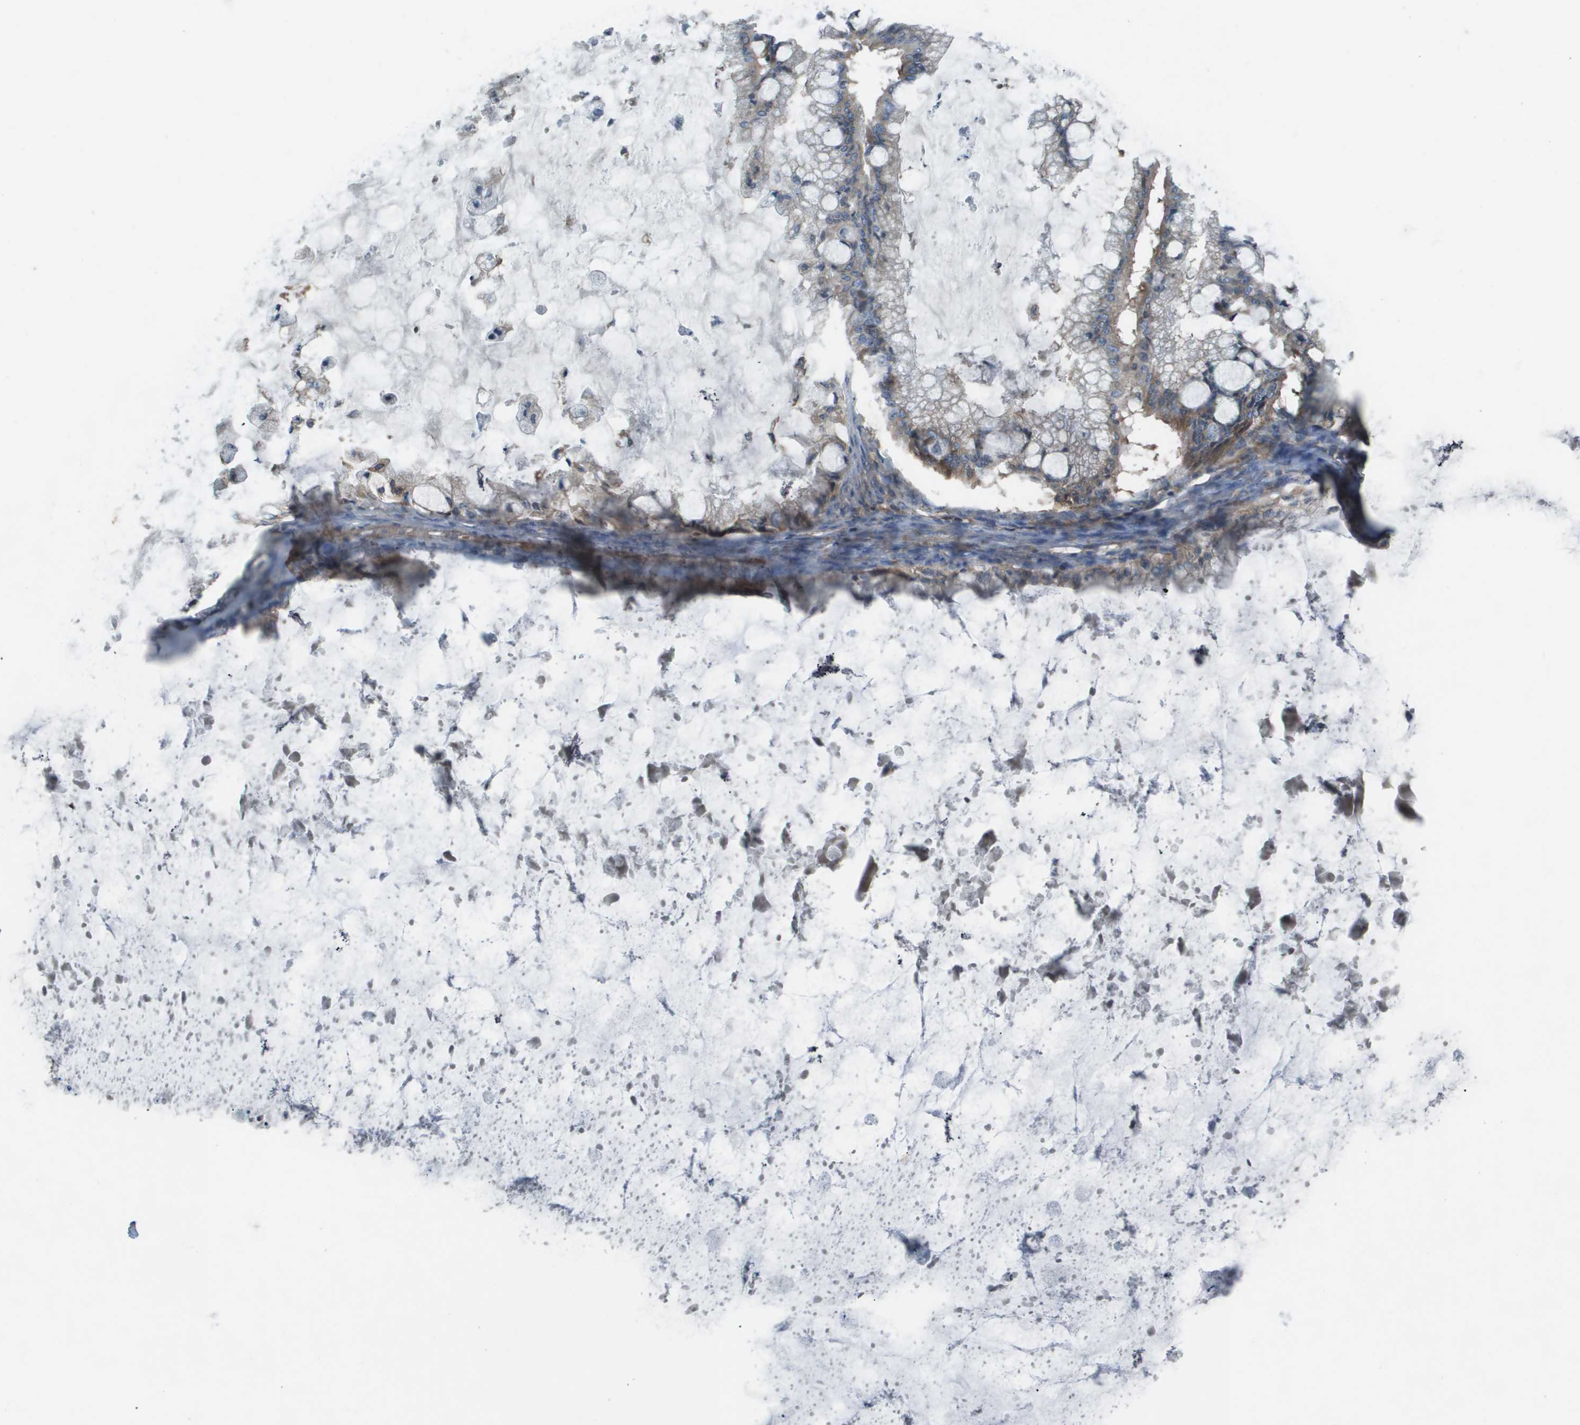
{"staining": {"intensity": "moderate", "quantity": "25%-75%", "location": "cytoplasmic/membranous"}, "tissue": "ovarian cancer", "cell_type": "Tumor cells", "image_type": "cancer", "snomed": [{"axis": "morphology", "description": "Cystadenocarcinoma, mucinous, NOS"}, {"axis": "topography", "description": "Ovary"}], "caption": "There is medium levels of moderate cytoplasmic/membranous expression in tumor cells of ovarian cancer (mucinous cystadenocarcinoma), as demonstrated by immunohistochemical staining (brown color).", "gene": "EIF3B", "patient": {"sex": "female", "age": 57}}